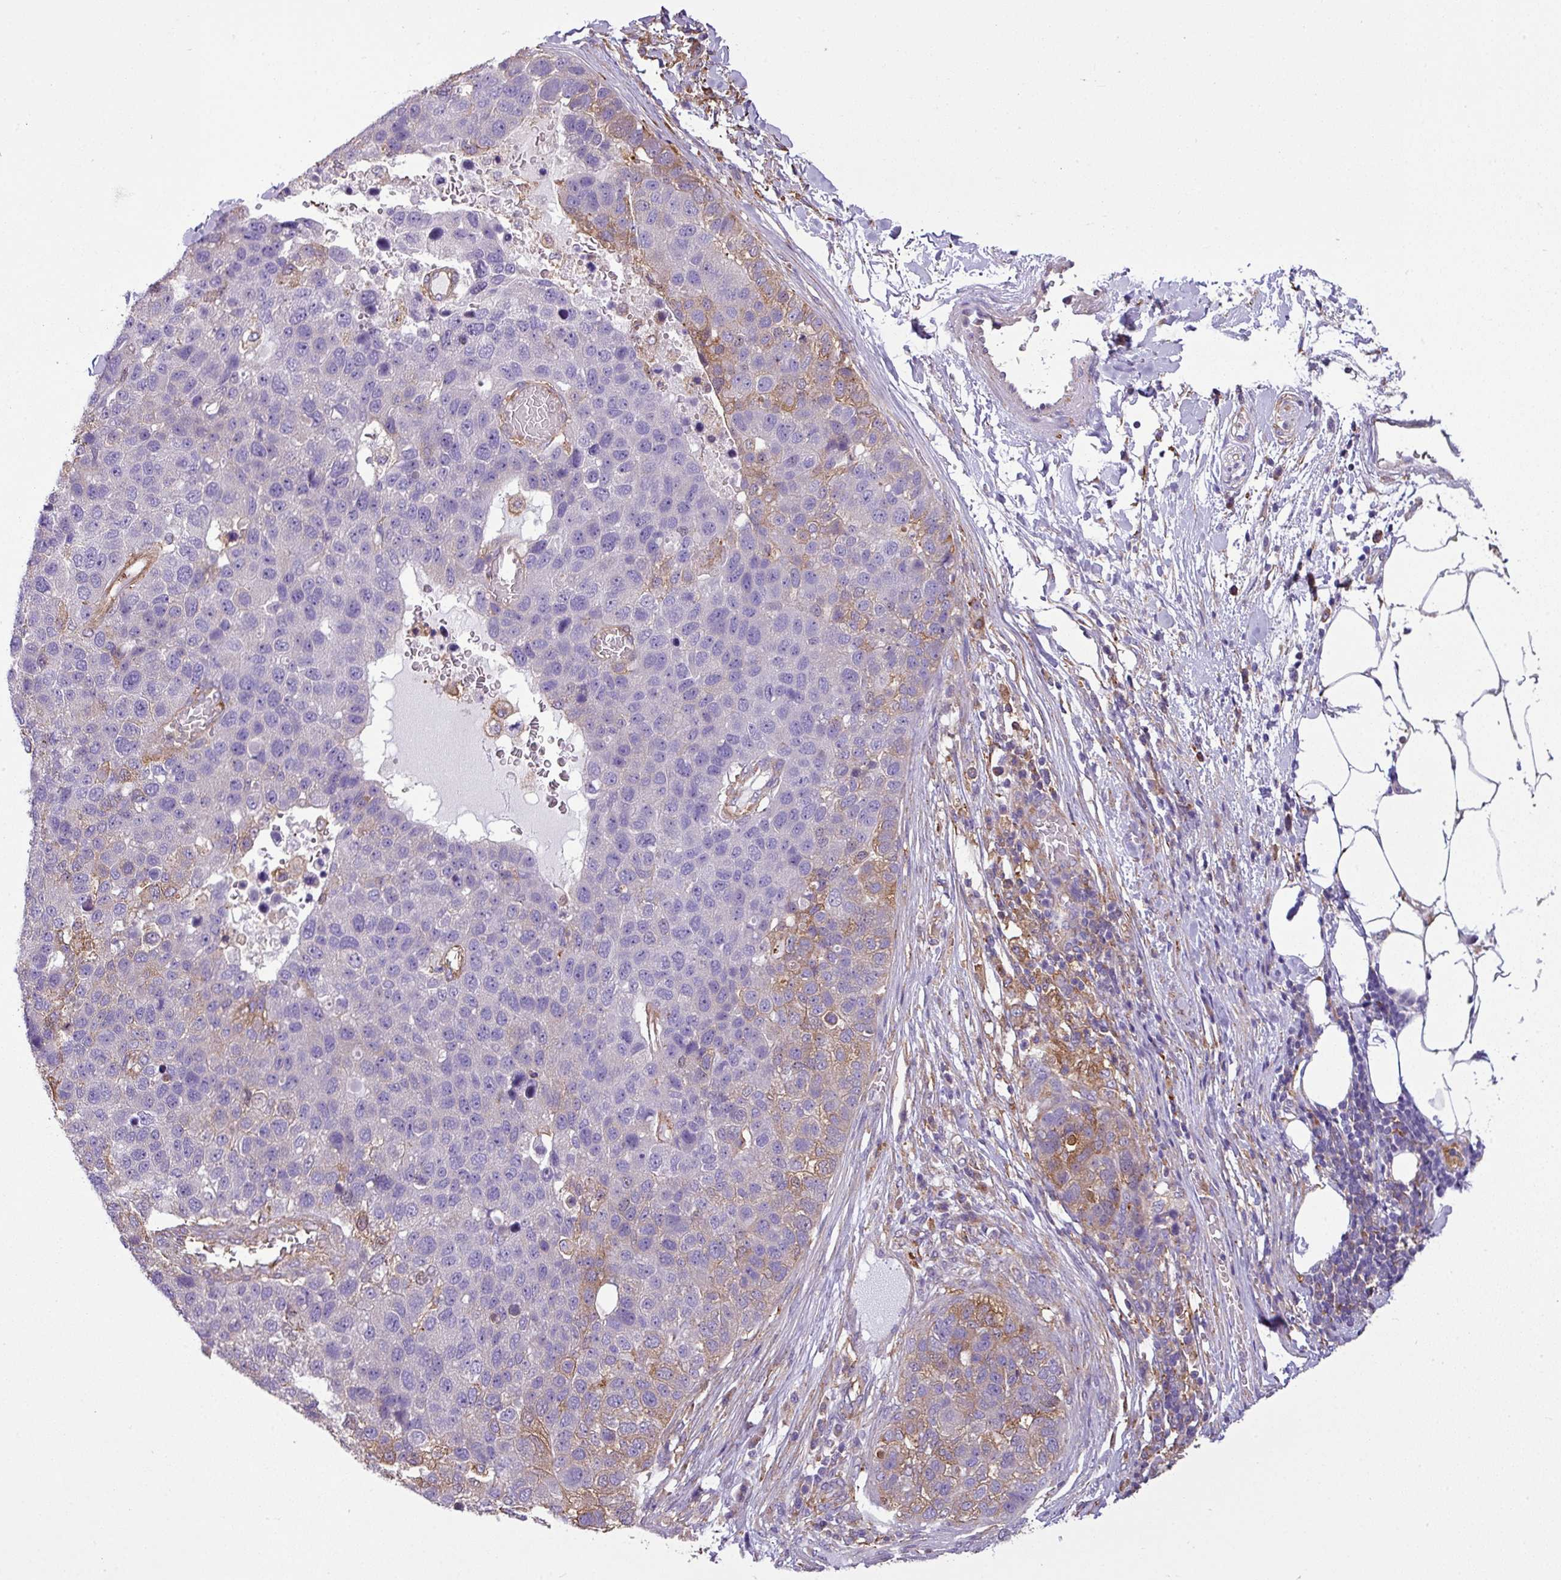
{"staining": {"intensity": "weak", "quantity": "<25%", "location": "cytoplasmic/membranous"}, "tissue": "pancreatic cancer", "cell_type": "Tumor cells", "image_type": "cancer", "snomed": [{"axis": "morphology", "description": "Adenocarcinoma, NOS"}, {"axis": "topography", "description": "Pancreas"}], "caption": "The histopathology image displays no significant expression in tumor cells of adenocarcinoma (pancreatic). (DAB IHC with hematoxylin counter stain).", "gene": "XNDC1N", "patient": {"sex": "female", "age": 61}}